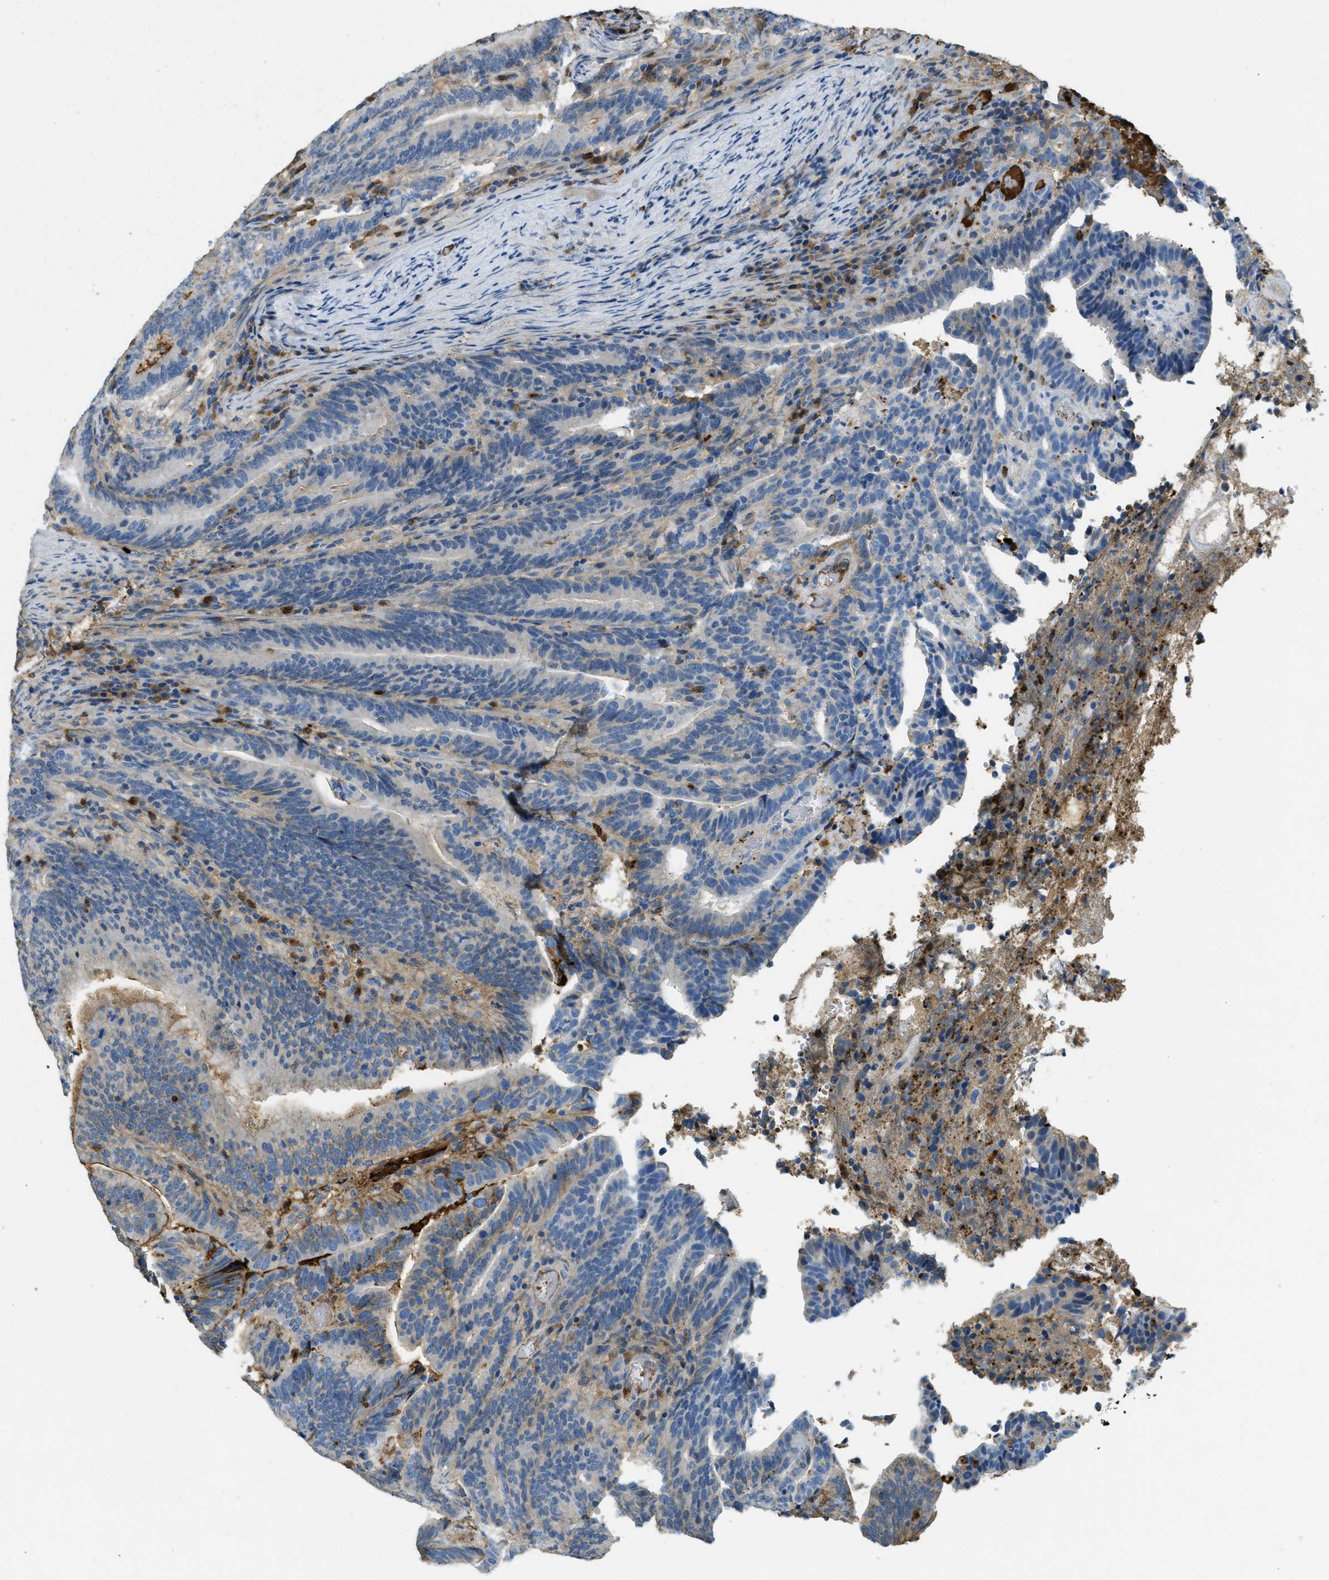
{"staining": {"intensity": "moderate", "quantity": "<25%", "location": "cytoplasmic/membranous"}, "tissue": "colorectal cancer", "cell_type": "Tumor cells", "image_type": "cancer", "snomed": [{"axis": "morphology", "description": "Adenocarcinoma, NOS"}, {"axis": "topography", "description": "Colon"}], "caption": "IHC of adenocarcinoma (colorectal) reveals low levels of moderate cytoplasmic/membranous positivity in about <25% of tumor cells.", "gene": "PRTN3", "patient": {"sex": "female", "age": 66}}